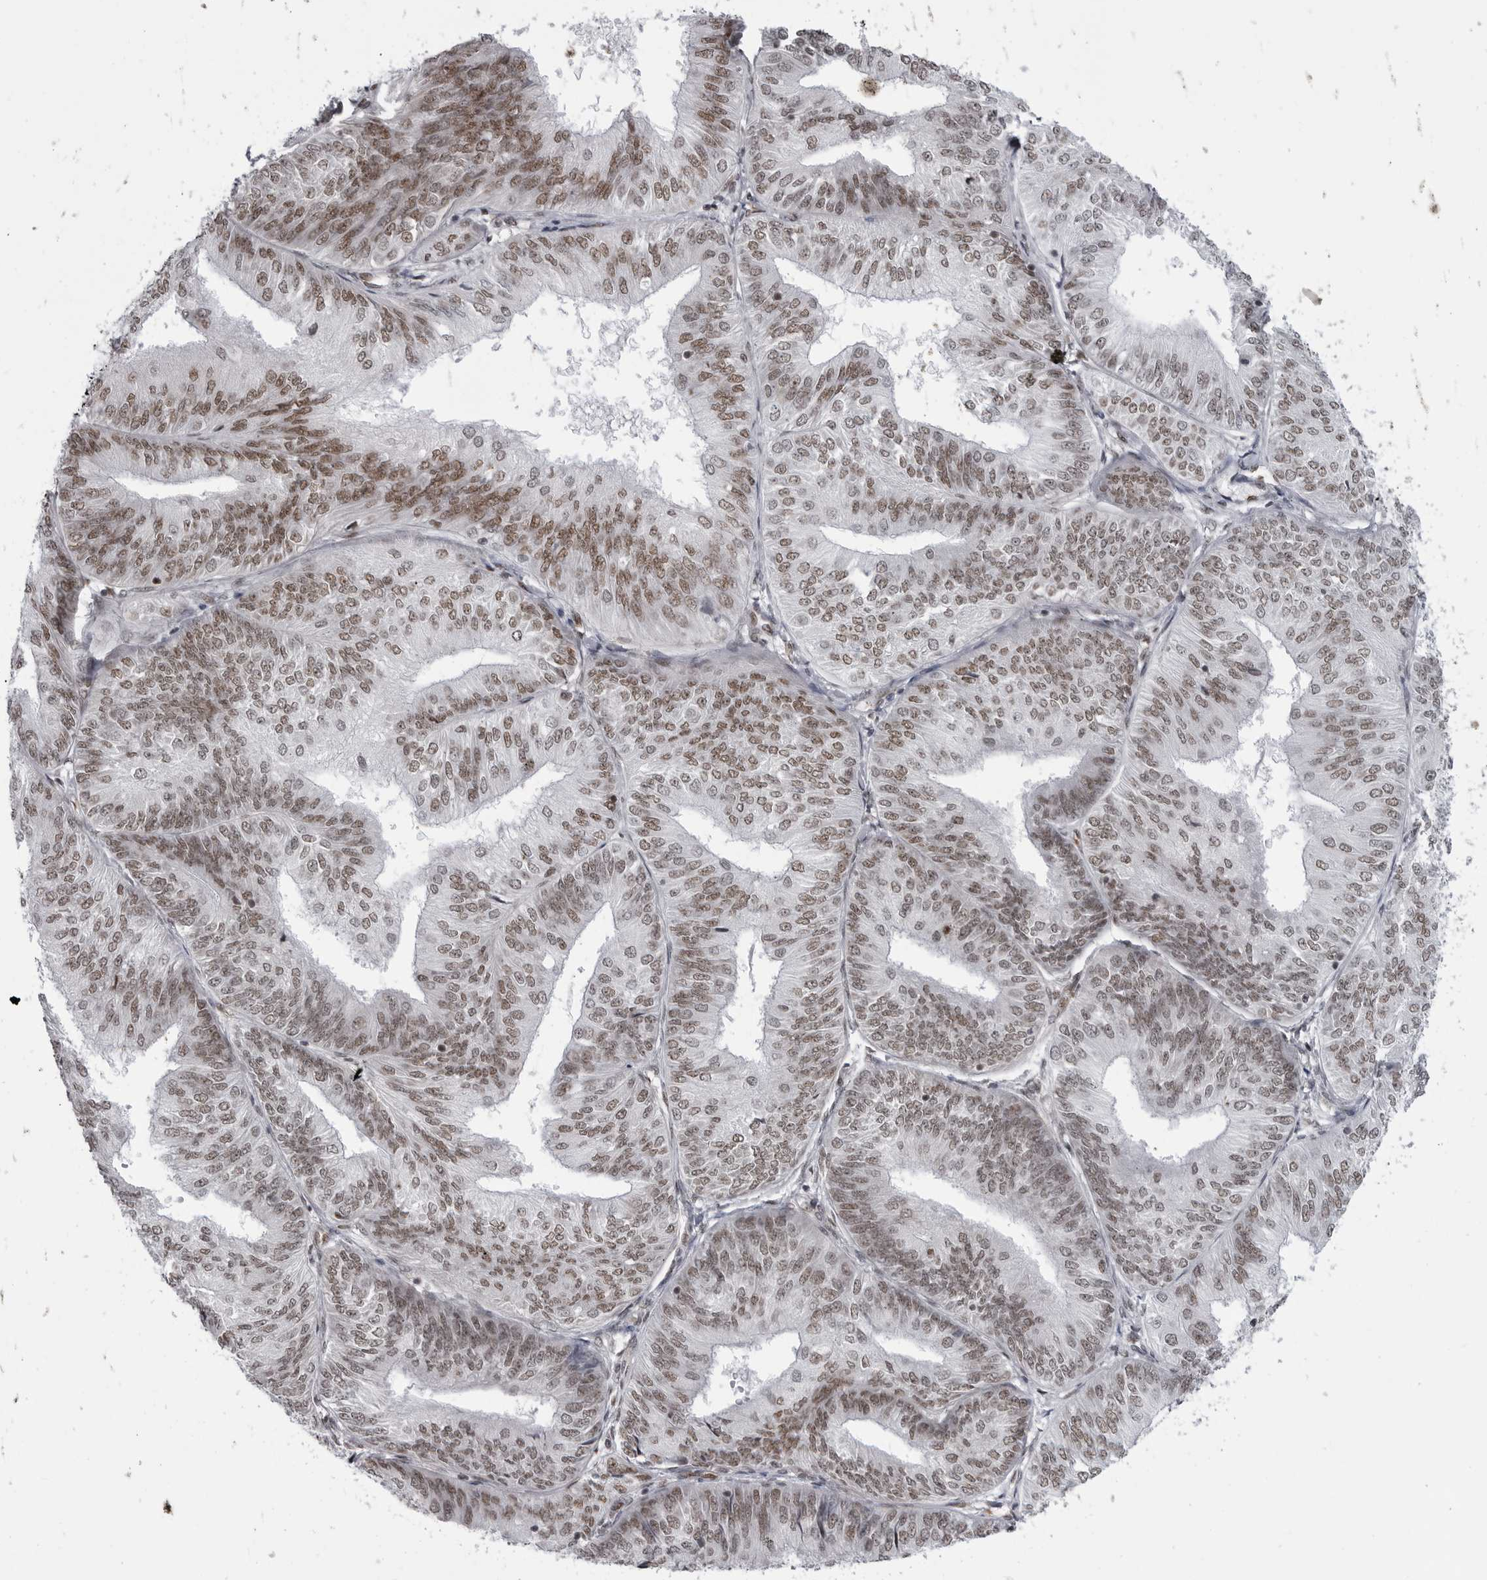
{"staining": {"intensity": "moderate", "quantity": ">75%", "location": "nuclear"}, "tissue": "endometrial cancer", "cell_type": "Tumor cells", "image_type": "cancer", "snomed": [{"axis": "morphology", "description": "Adenocarcinoma, NOS"}, {"axis": "topography", "description": "Endometrium"}], "caption": "Human endometrial adenocarcinoma stained with a brown dye reveals moderate nuclear positive positivity in about >75% of tumor cells.", "gene": "RNF26", "patient": {"sex": "female", "age": 58}}